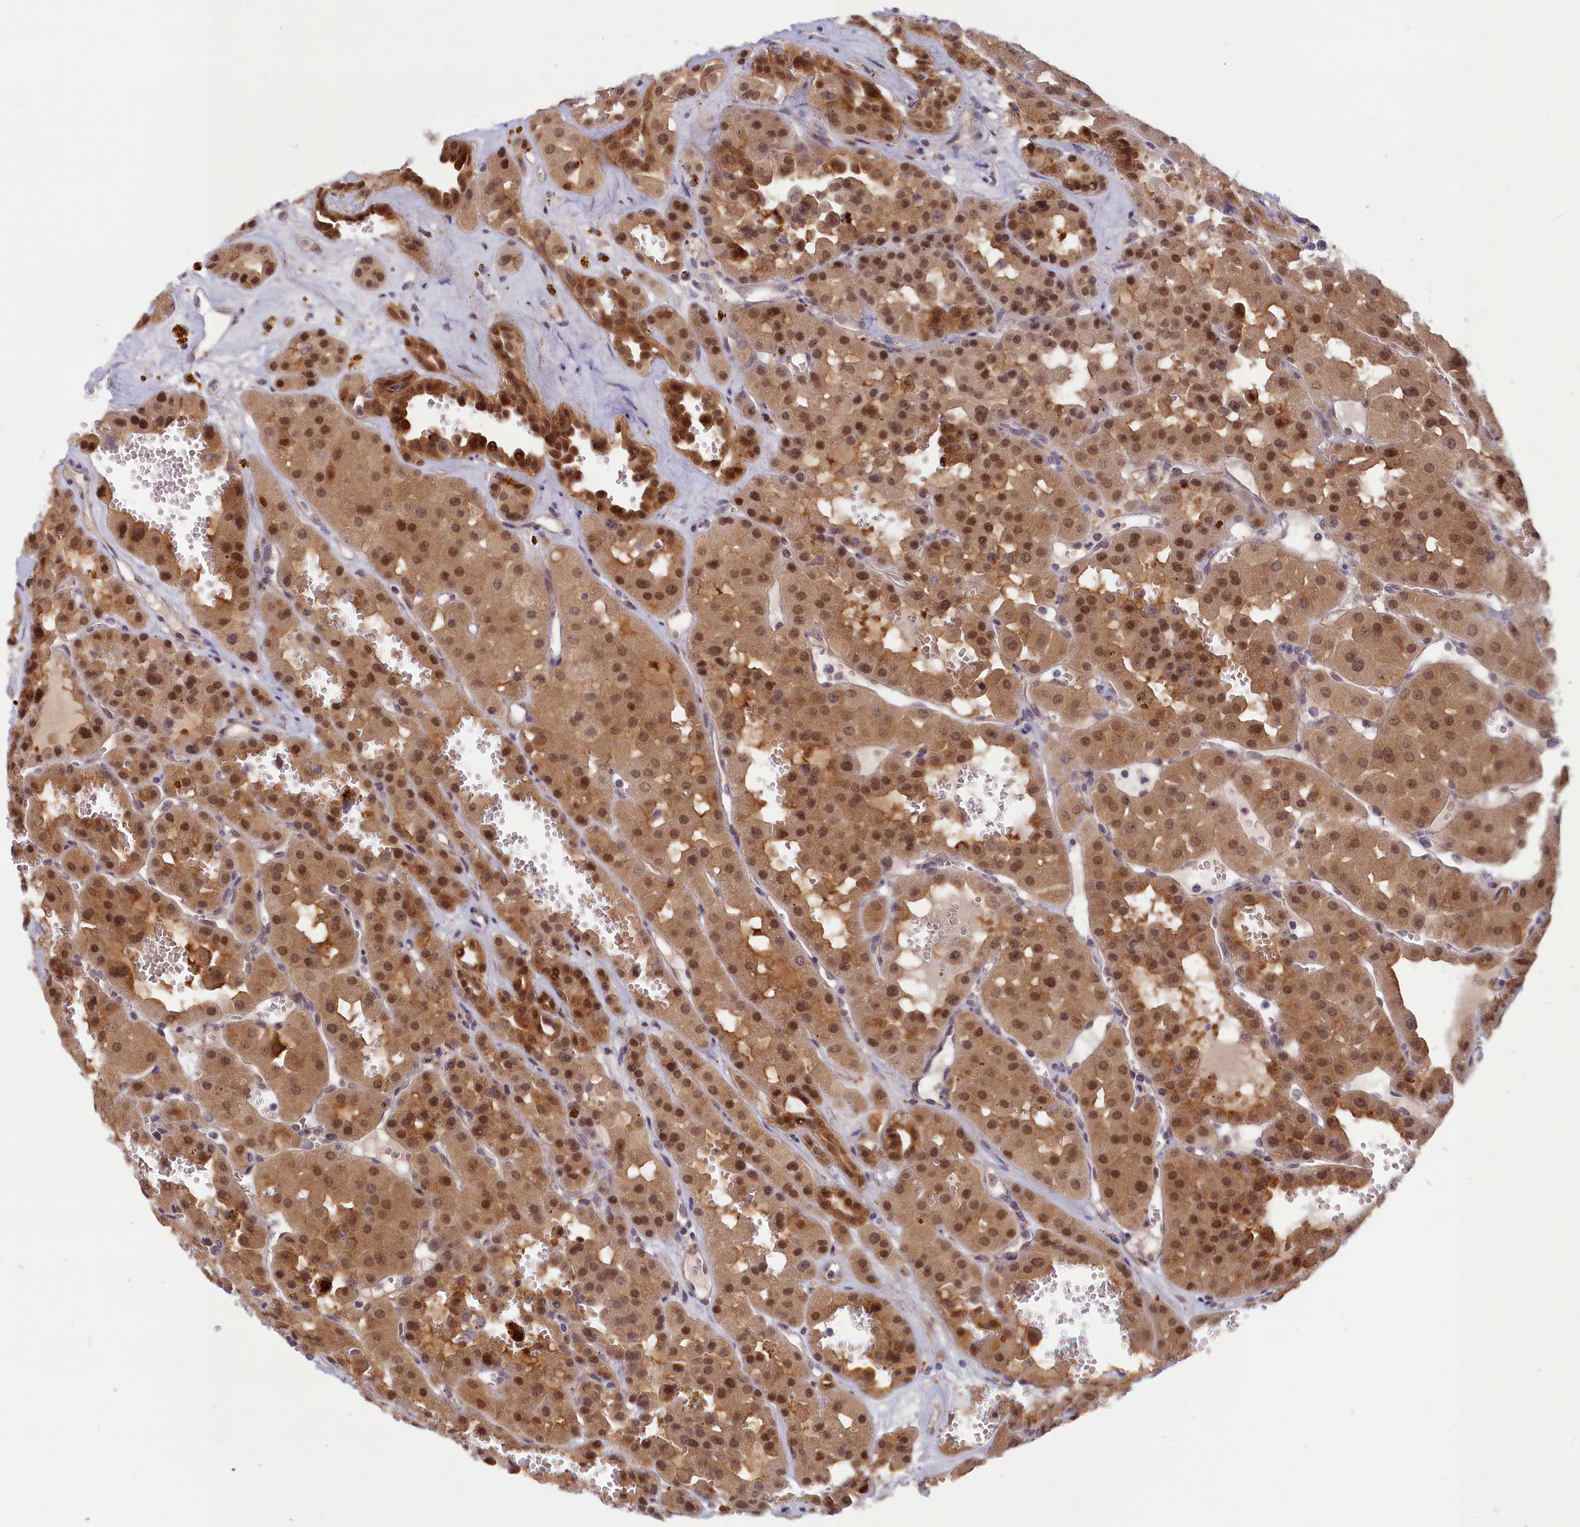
{"staining": {"intensity": "moderate", "quantity": ">75%", "location": "cytoplasmic/membranous,nuclear"}, "tissue": "renal cancer", "cell_type": "Tumor cells", "image_type": "cancer", "snomed": [{"axis": "morphology", "description": "Carcinoma, NOS"}, {"axis": "topography", "description": "Kidney"}], "caption": "High-power microscopy captured an IHC histopathology image of carcinoma (renal), revealing moderate cytoplasmic/membranous and nuclear staining in approximately >75% of tumor cells. (IHC, brightfield microscopy, high magnification).", "gene": "FCSK", "patient": {"sex": "female", "age": 75}}